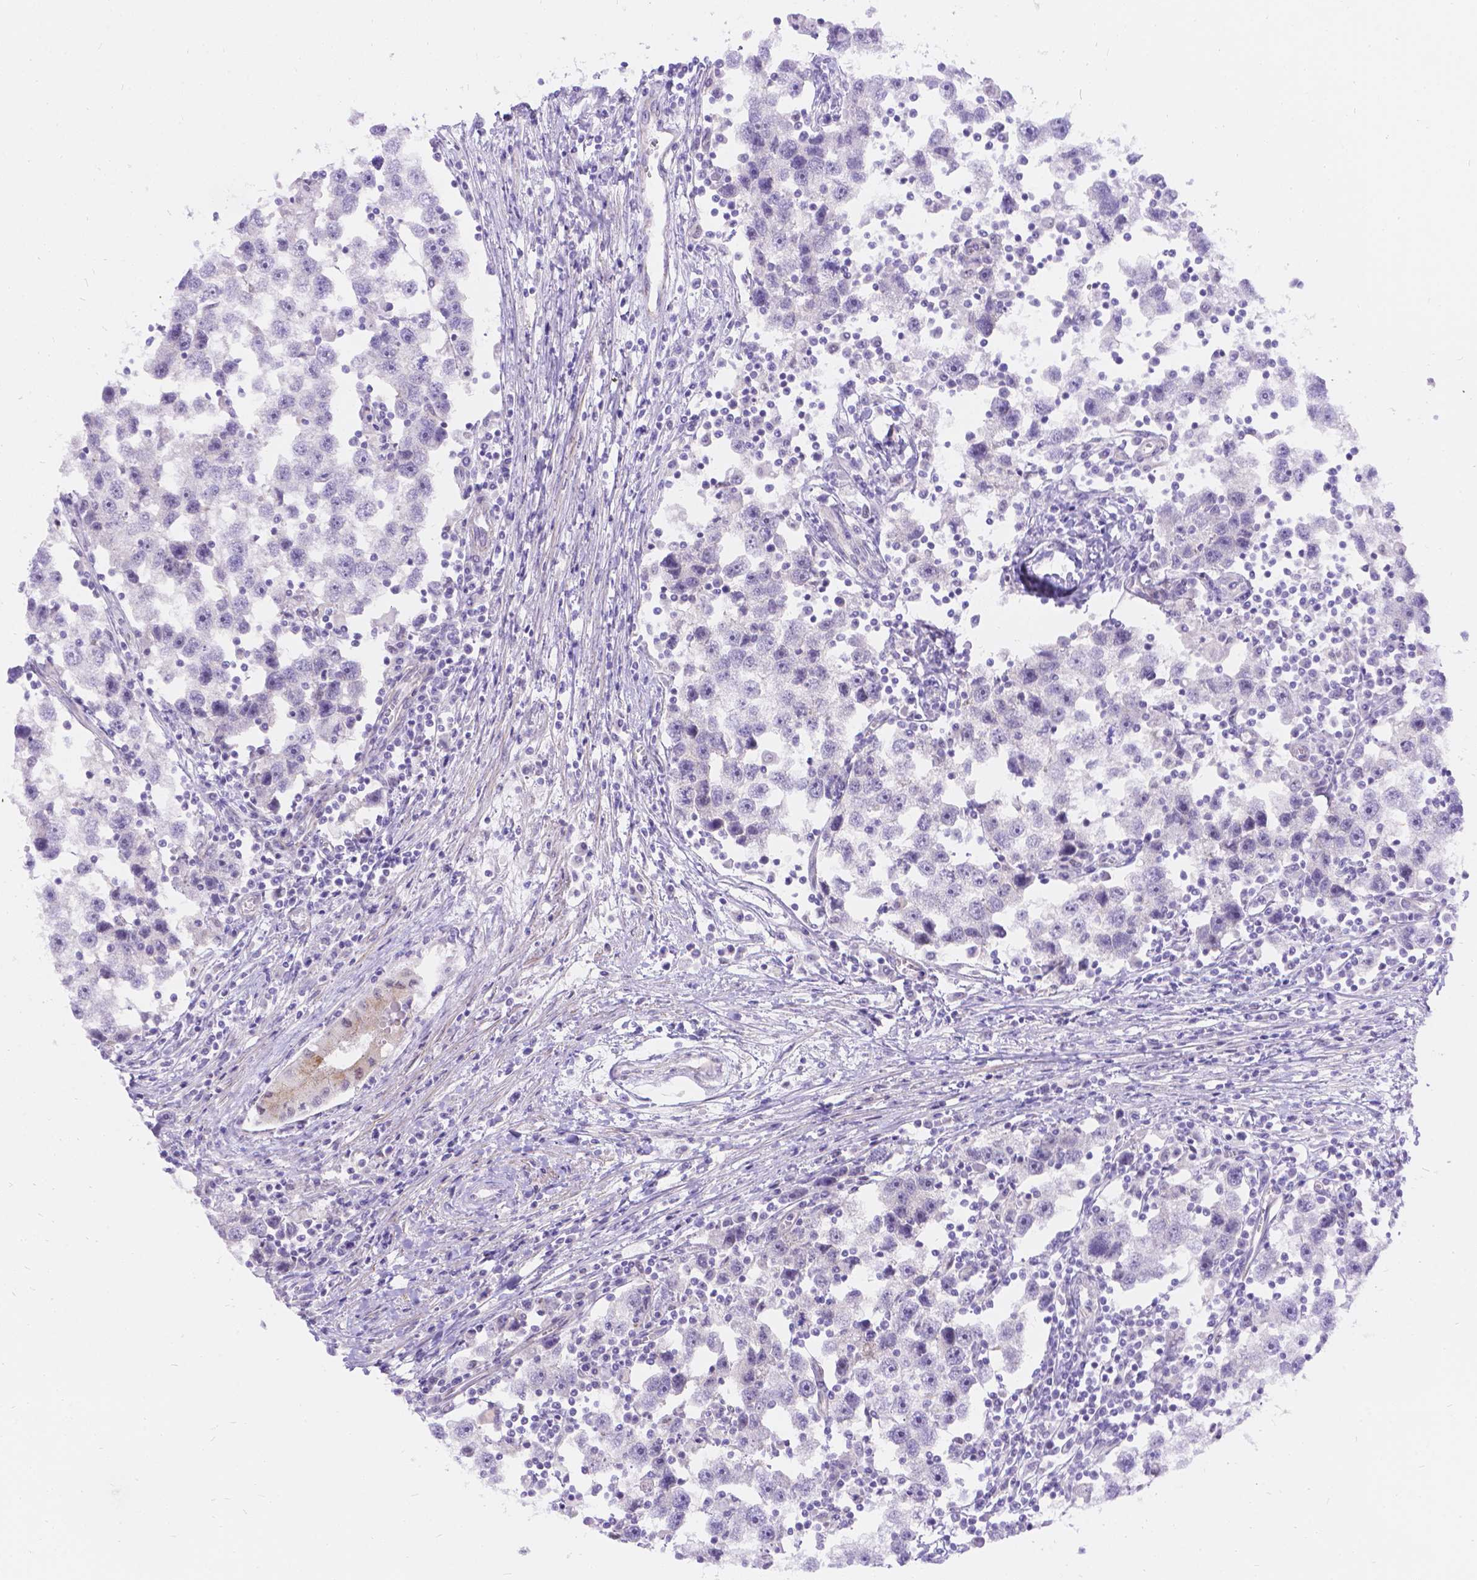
{"staining": {"intensity": "negative", "quantity": "none", "location": "none"}, "tissue": "testis cancer", "cell_type": "Tumor cells", "image_type": "cancer", "snomed": [{"axis": "morphology", "description": "Seminoma, NOS"}, {"axis": "topography", "description": "Testis"}], "caption": "This photomicrograph is of testis seminoma stained with immunohistochemistry to label a protein in brown with the nuclei are counter-stained blue. There is no expression in tumor cells.", "gene": "PALS1", "patient": {"sex": "male", "age": 30}}